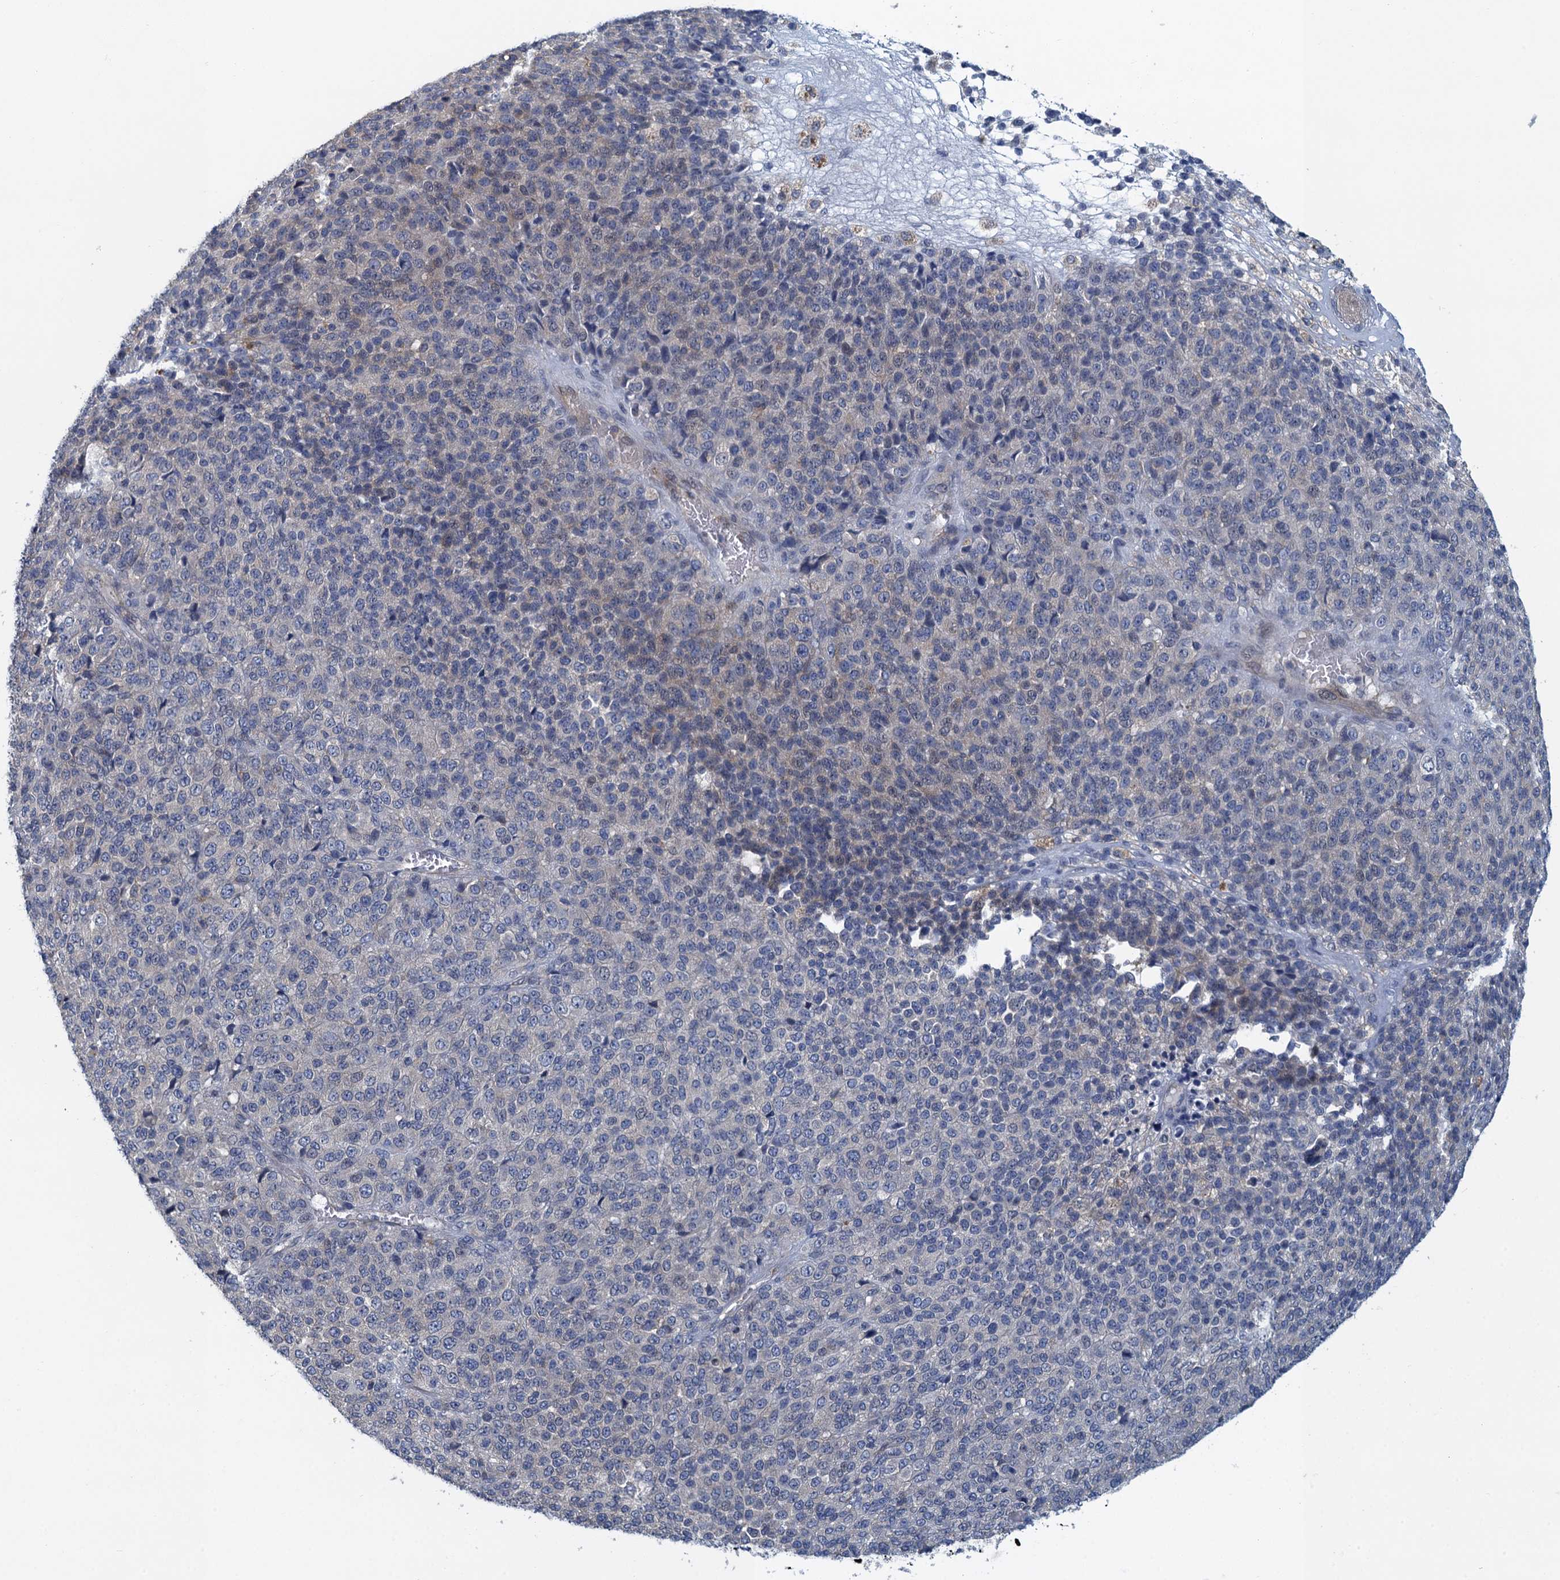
{"staining": {"intensity": "weak", "quantity": "<25%", "location": "cytoplasmic/membranous"}, "tissue": "melanoma", "cell_type": "Tumor cells", "image_type": "cancer", "snomed": [{"axis": "morphology", "description": "Malignant melanoma, Metastatic site"}, {"axis": "topography", "description": "Brain"}], "caption": "Immunohistochemical staining of human melanoma demonstrates no significant expression in tumor cells. The staining is performed using DAB brown chromogen with nuclei counter-stained in using hematoxylin.", "gene": "NCKAP1L", "patient": {"sex": "female", "age": 56}}